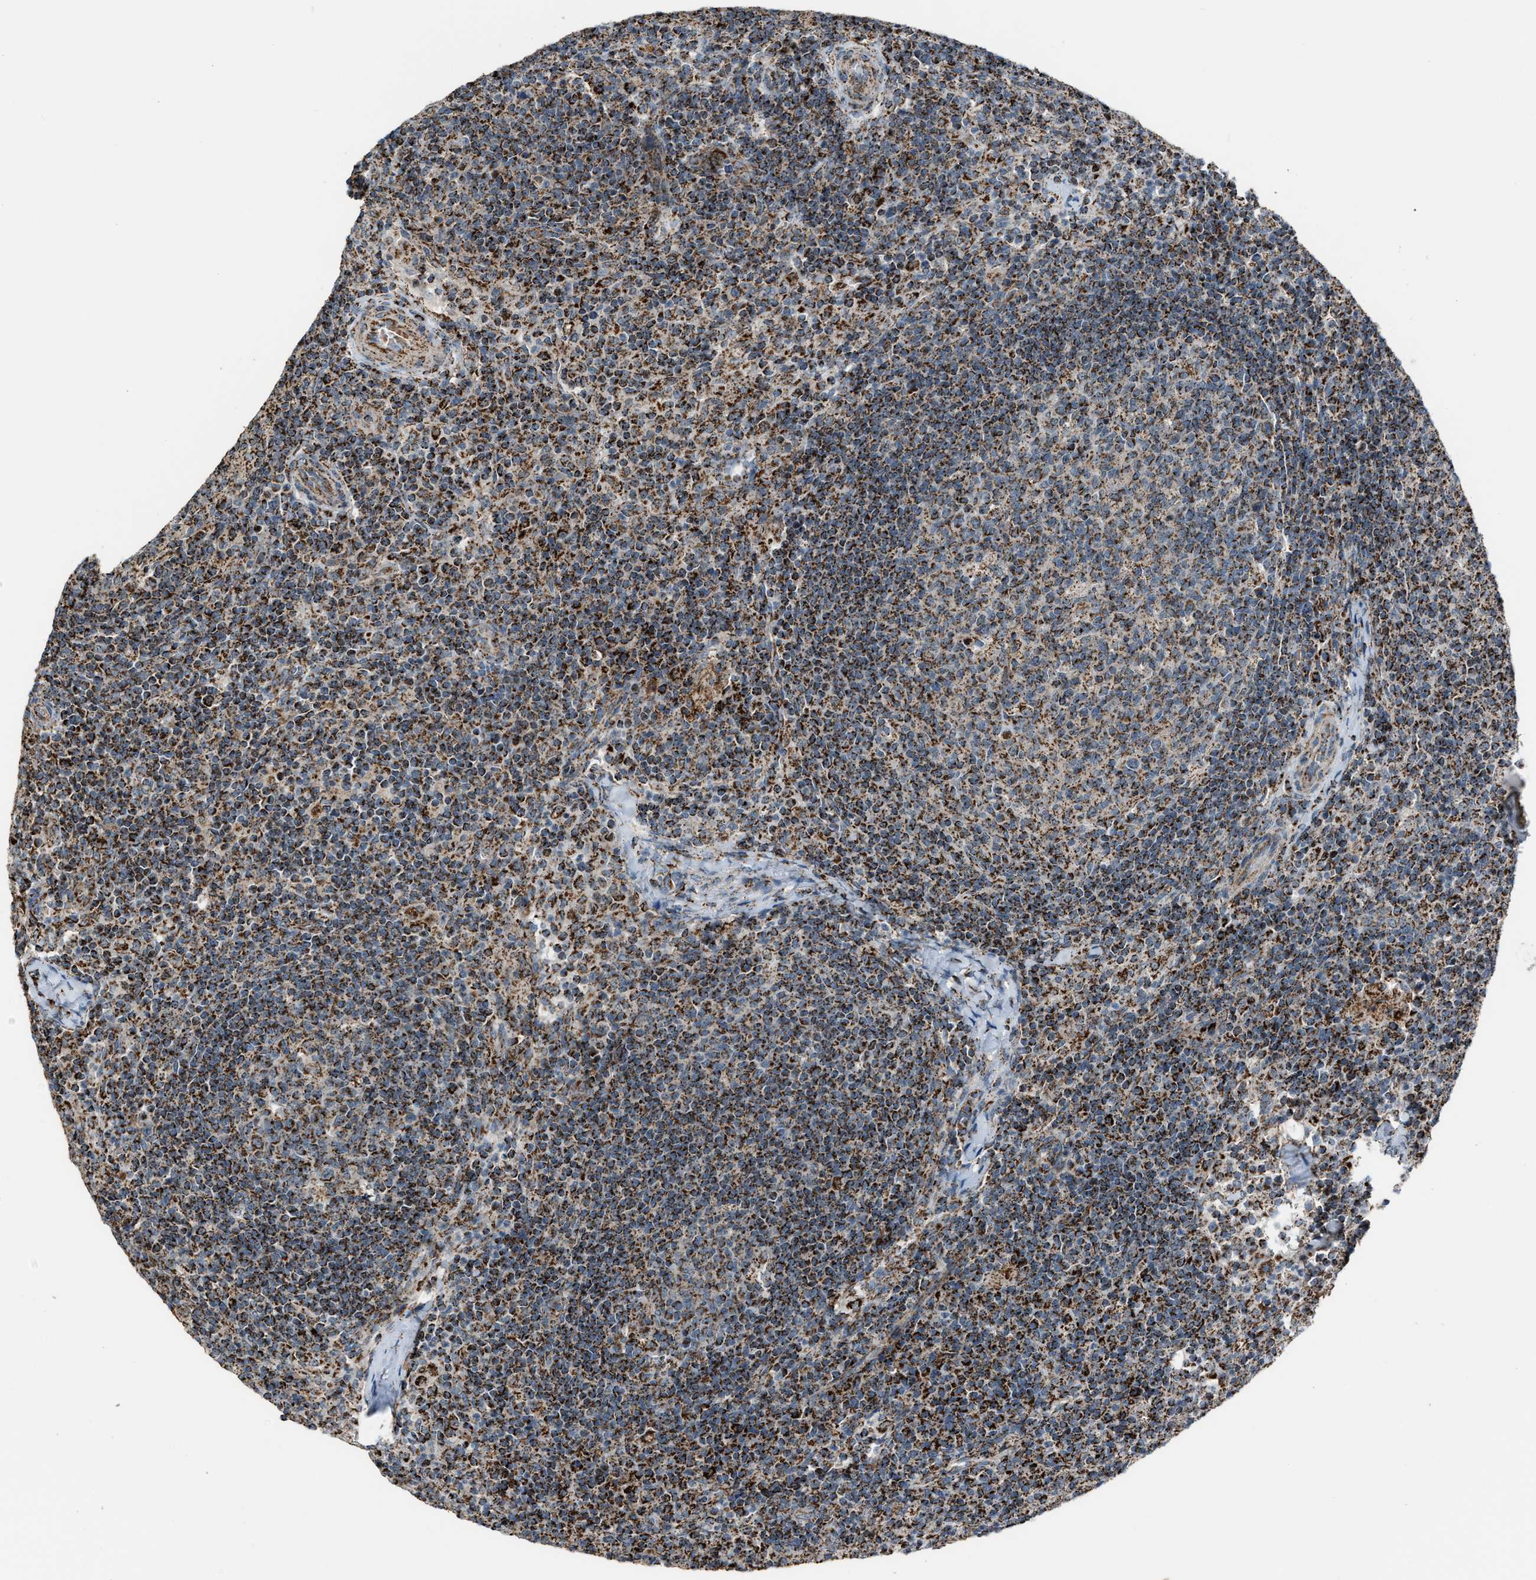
{"staining": {"intensity": "strong", "quantity": "25%-75%", "location": "cytoplasmic/membranous"}, "tissue": "lymph node", "cell_type": "Germinal center cells", "image_type": "normal", "snomed": [{"axis": "morphology", "description": "Normal tissue, NOS"}, {"axis": "morphology", "description": "Inflammation, NOS"}, {"axis": "topography", "description": "Lymph node"}], "caption": "DAB (3,3'-diaminobenzidine) immunohistochemical staining of benign lymph node displays strong cytoplasmic/membranous protein expression in about 25%-75% of germinal center cells.", "gene": "CHN2", "patient": {"sex": "male", "age": 55}}